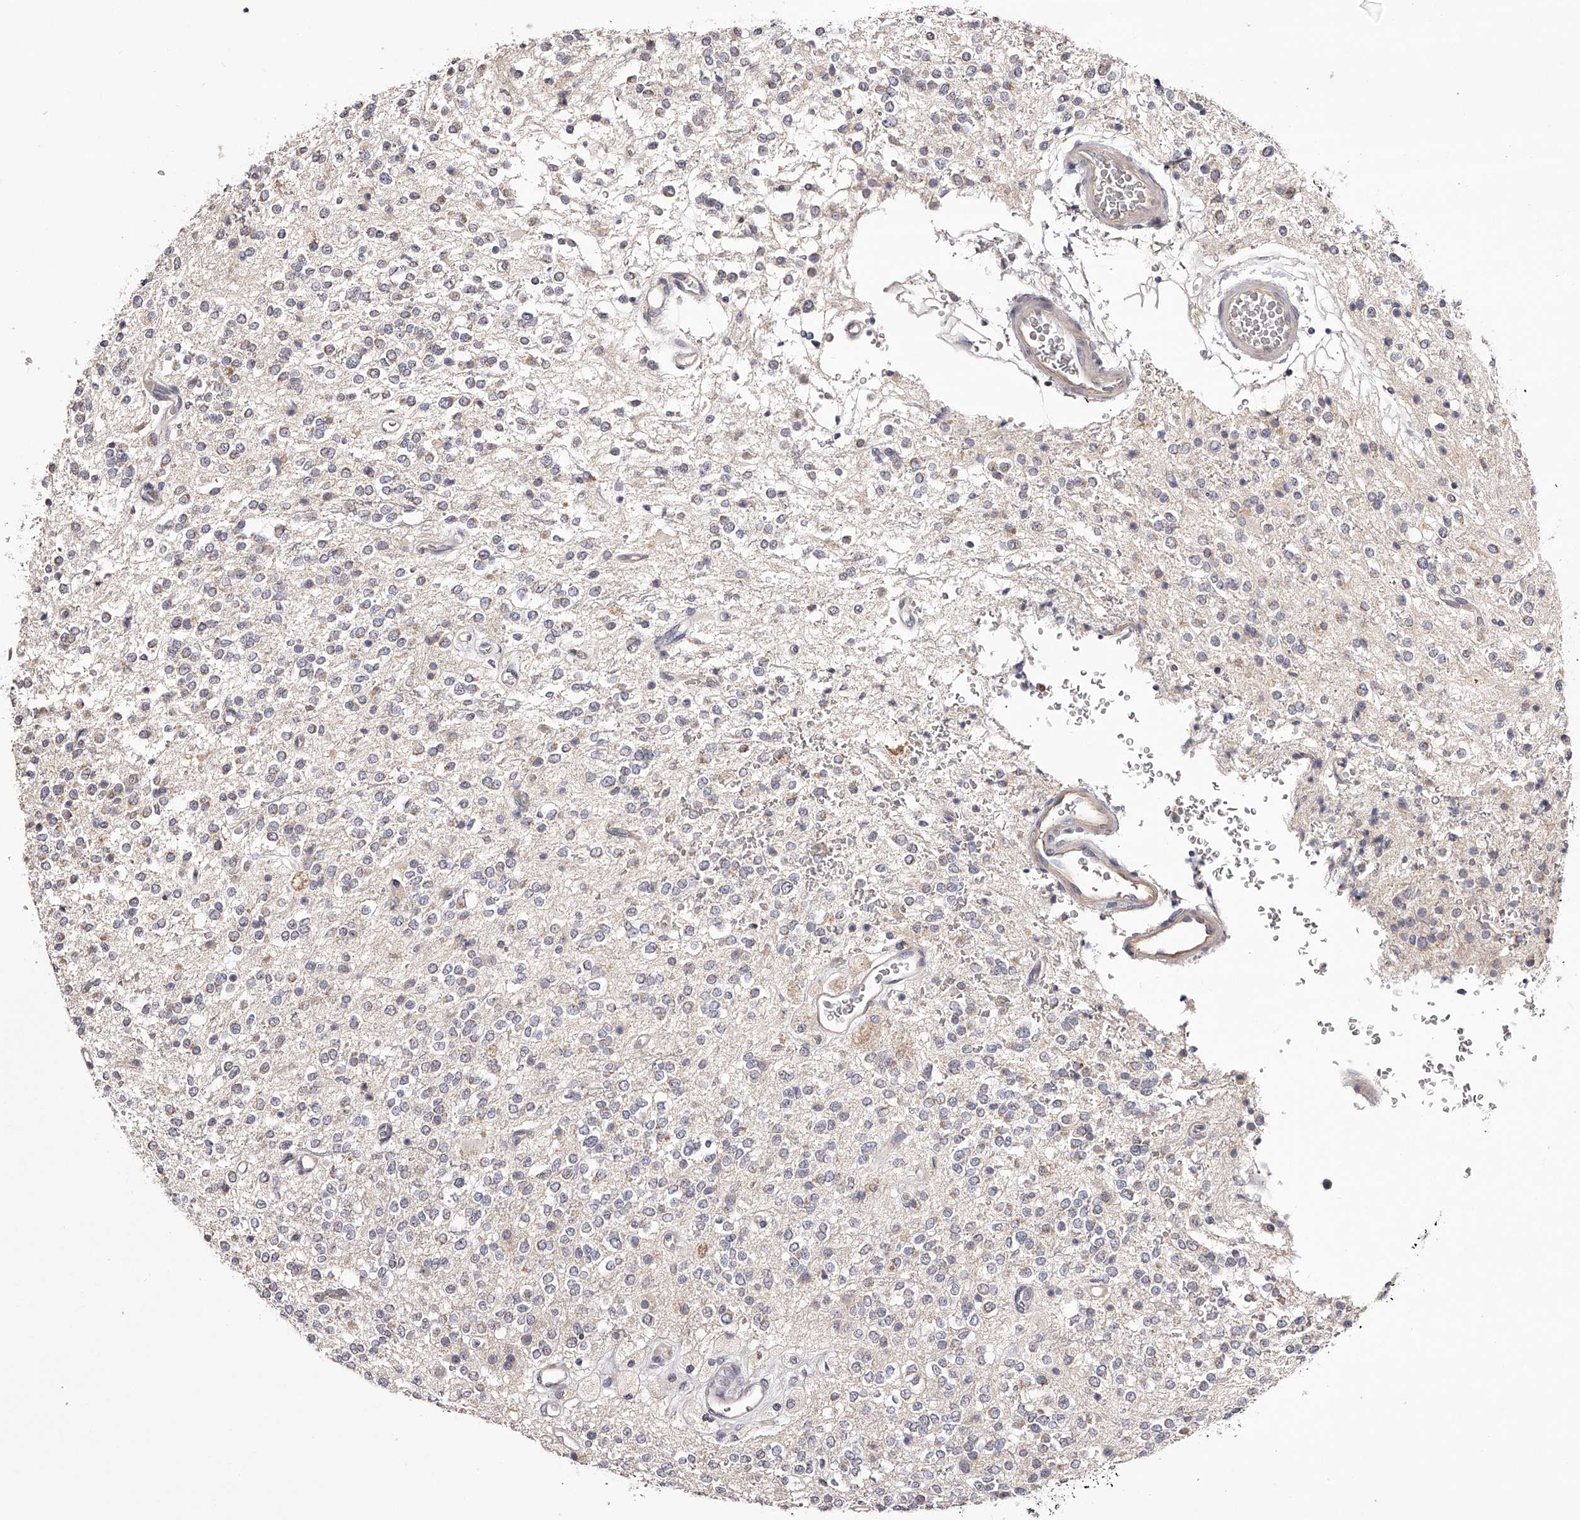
{"staining": {"intensity": "weak", "quantity": "<25%", "location": "cytoplasmic/membranous"}, "tissue": "glioma", "cell_type": "Tumor cells", "image_type": "cancer", "snomed": [{"axis": "morphology", "description": "Glioma, malignant, High grade"}, {"axis": "topography", "description": "Brain"}], "caption": "The image demonstrates no staining of tumor cells in glioma.", "gene": "ODF2L", "patient": {"sex": "male", "age": 34}}